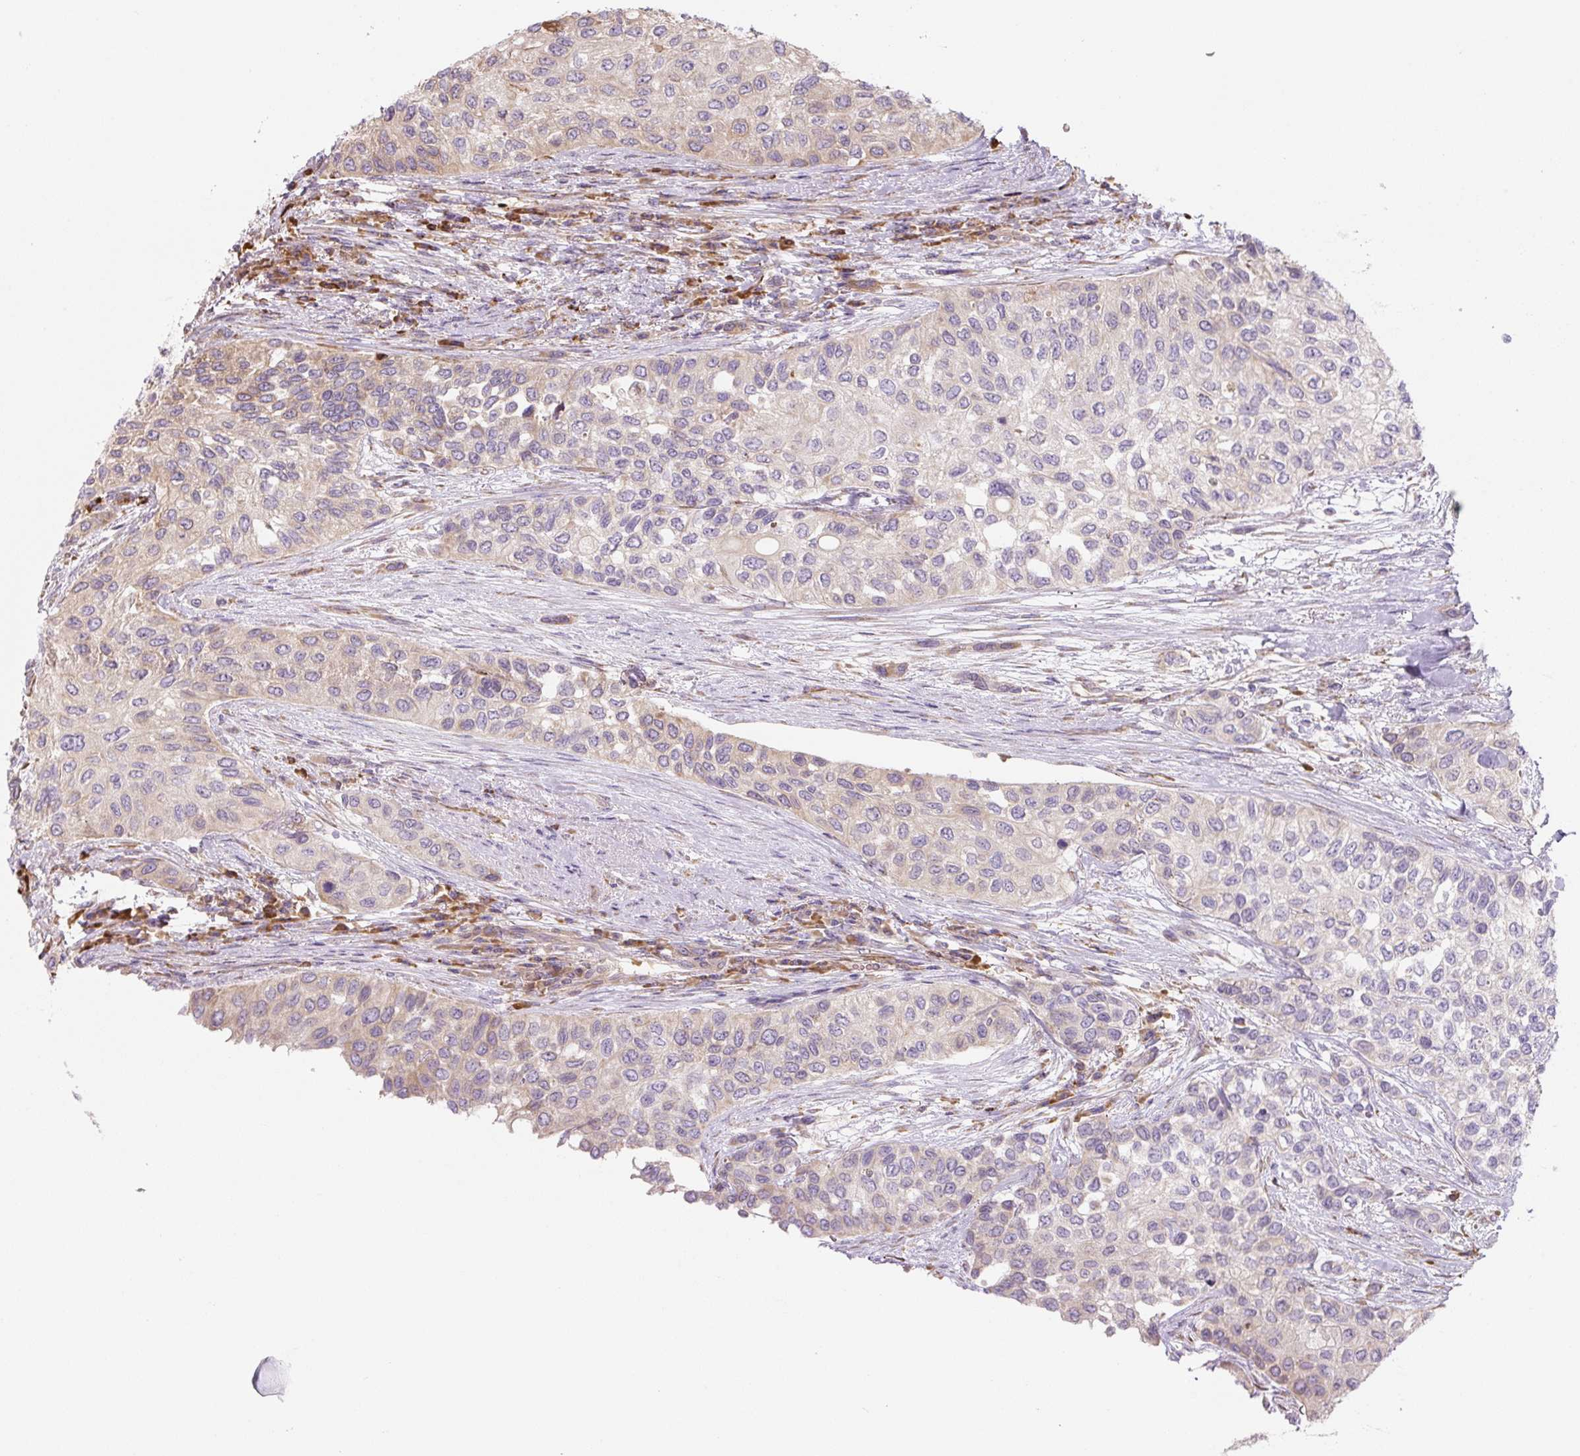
{"staining": {"intensity": "weak", "quantity": "<25%", "location": "cytoplasmic/membranous"}, "tissue": "urothelial cancer", "cell_type": "Tumor cells", "image_type": "cancer", "snomed": [{"axis": "morphology", "description": "Normal tissue, NOS"}, {"axis": "morphology", "description": "Urothelial carcinoma, High grade"}, {"axis": "topography", "description": "Vascular tissue"}, {"axis": "topography", "description": "Urinary bladder"}], "caption": "Urothelial cancer was stained to show a protein in brown. There is no significant expression in tumor cells.", "gene": "RASA1", "patient": {"sex": "female", "age": 56}}